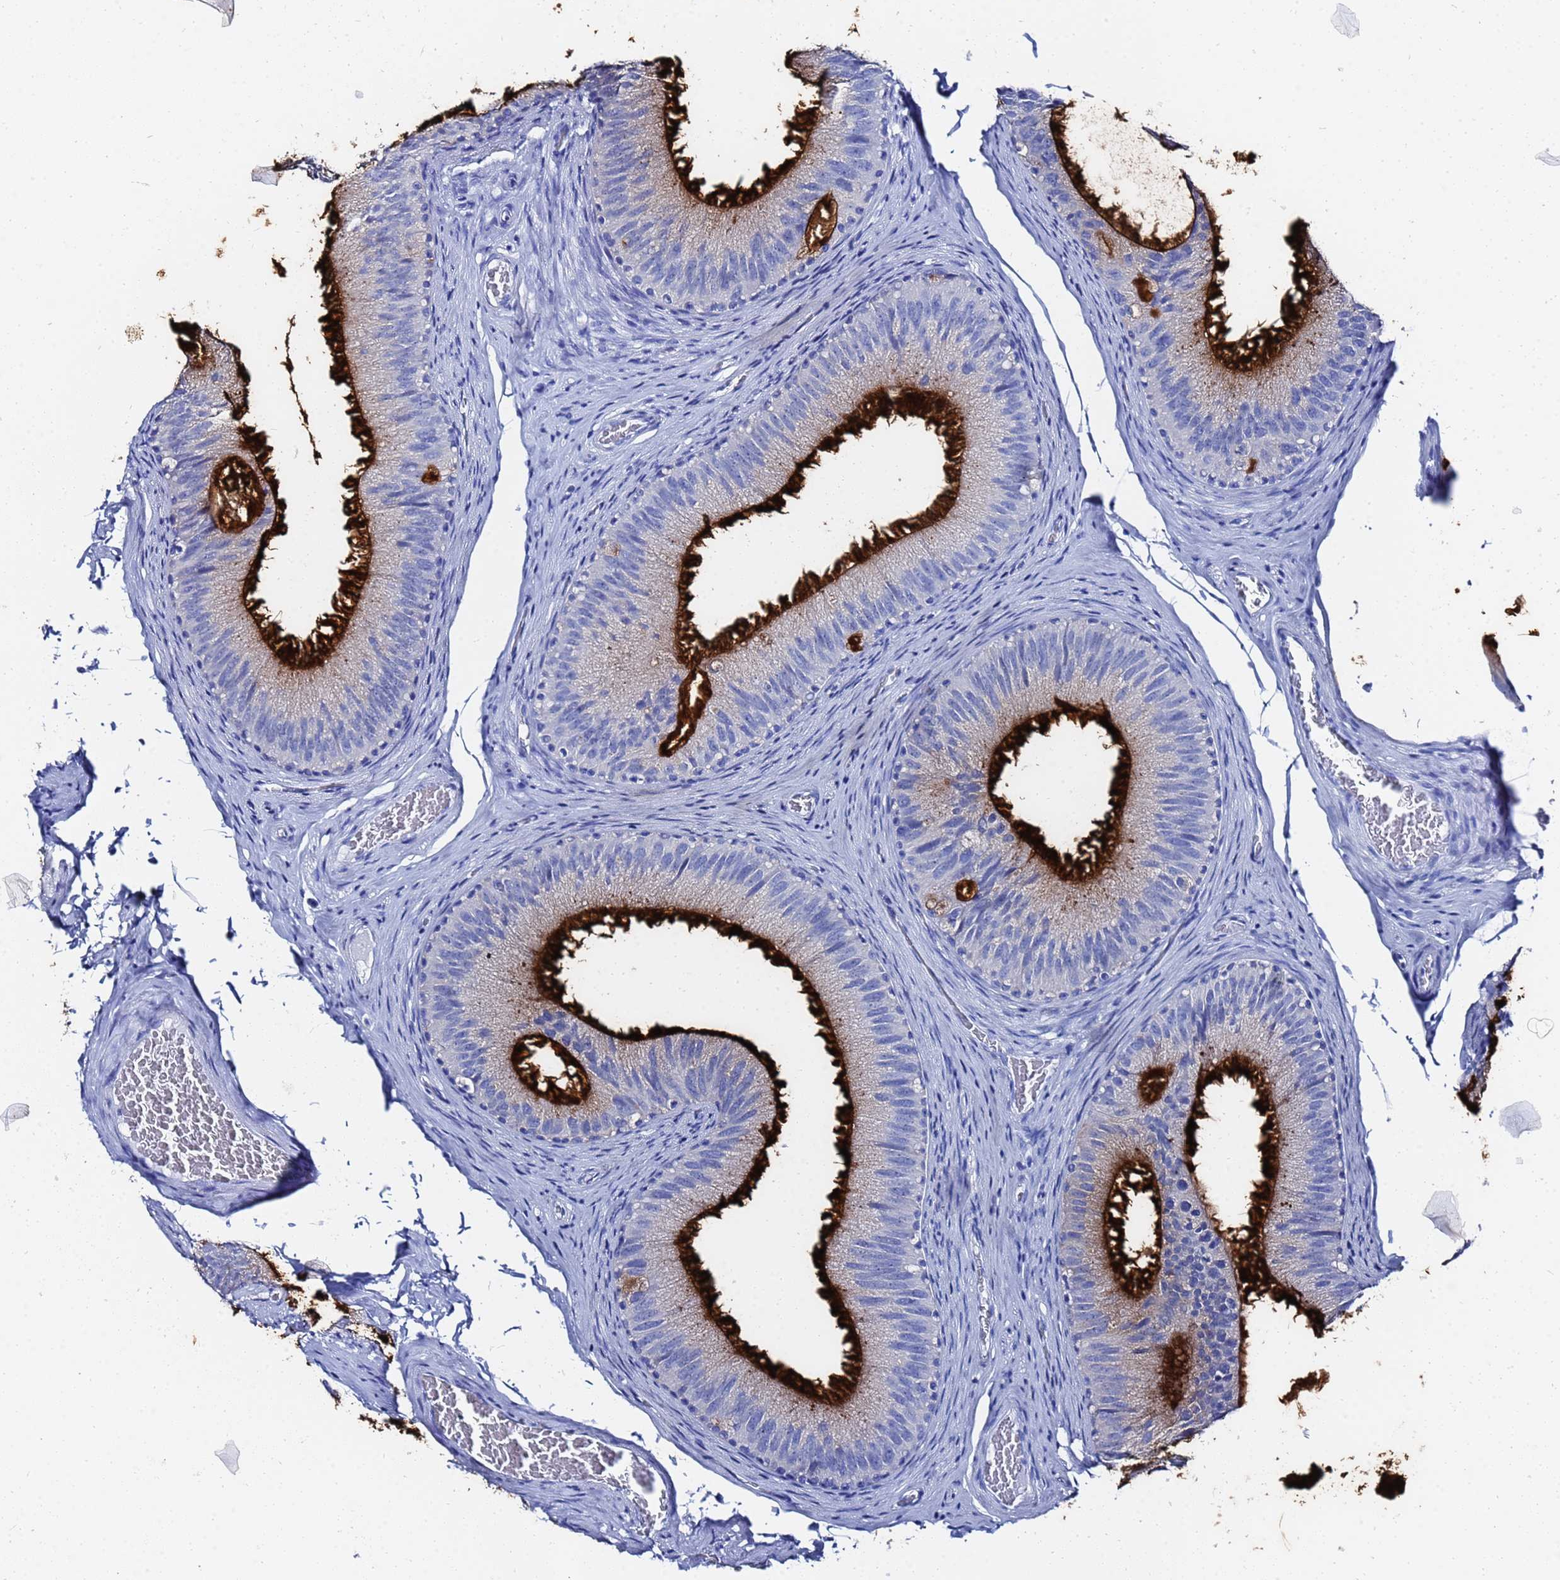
{"staining": {"intensity": "strong", "quantity": "25%-75%", "location": "cytoplasmic/membranous"}, "tissue": "epididymis", "cell_type": "Glandular cells", "image_type": "normal", "snomed": [{"axis": "morphology", "description": "Normal tissue, NOS"}, {"axis": "topography", "description": "Epididymis"}], "caption": "An immunohistochemistry photomicrograph of unremarkable tissue is shown. Protein staining in brown highlights strong cytoplasmic/membranous positivity in epididymis within glandular cells.", "gene": "GGT1", "patient": {"sex": "male", "age": 34}}